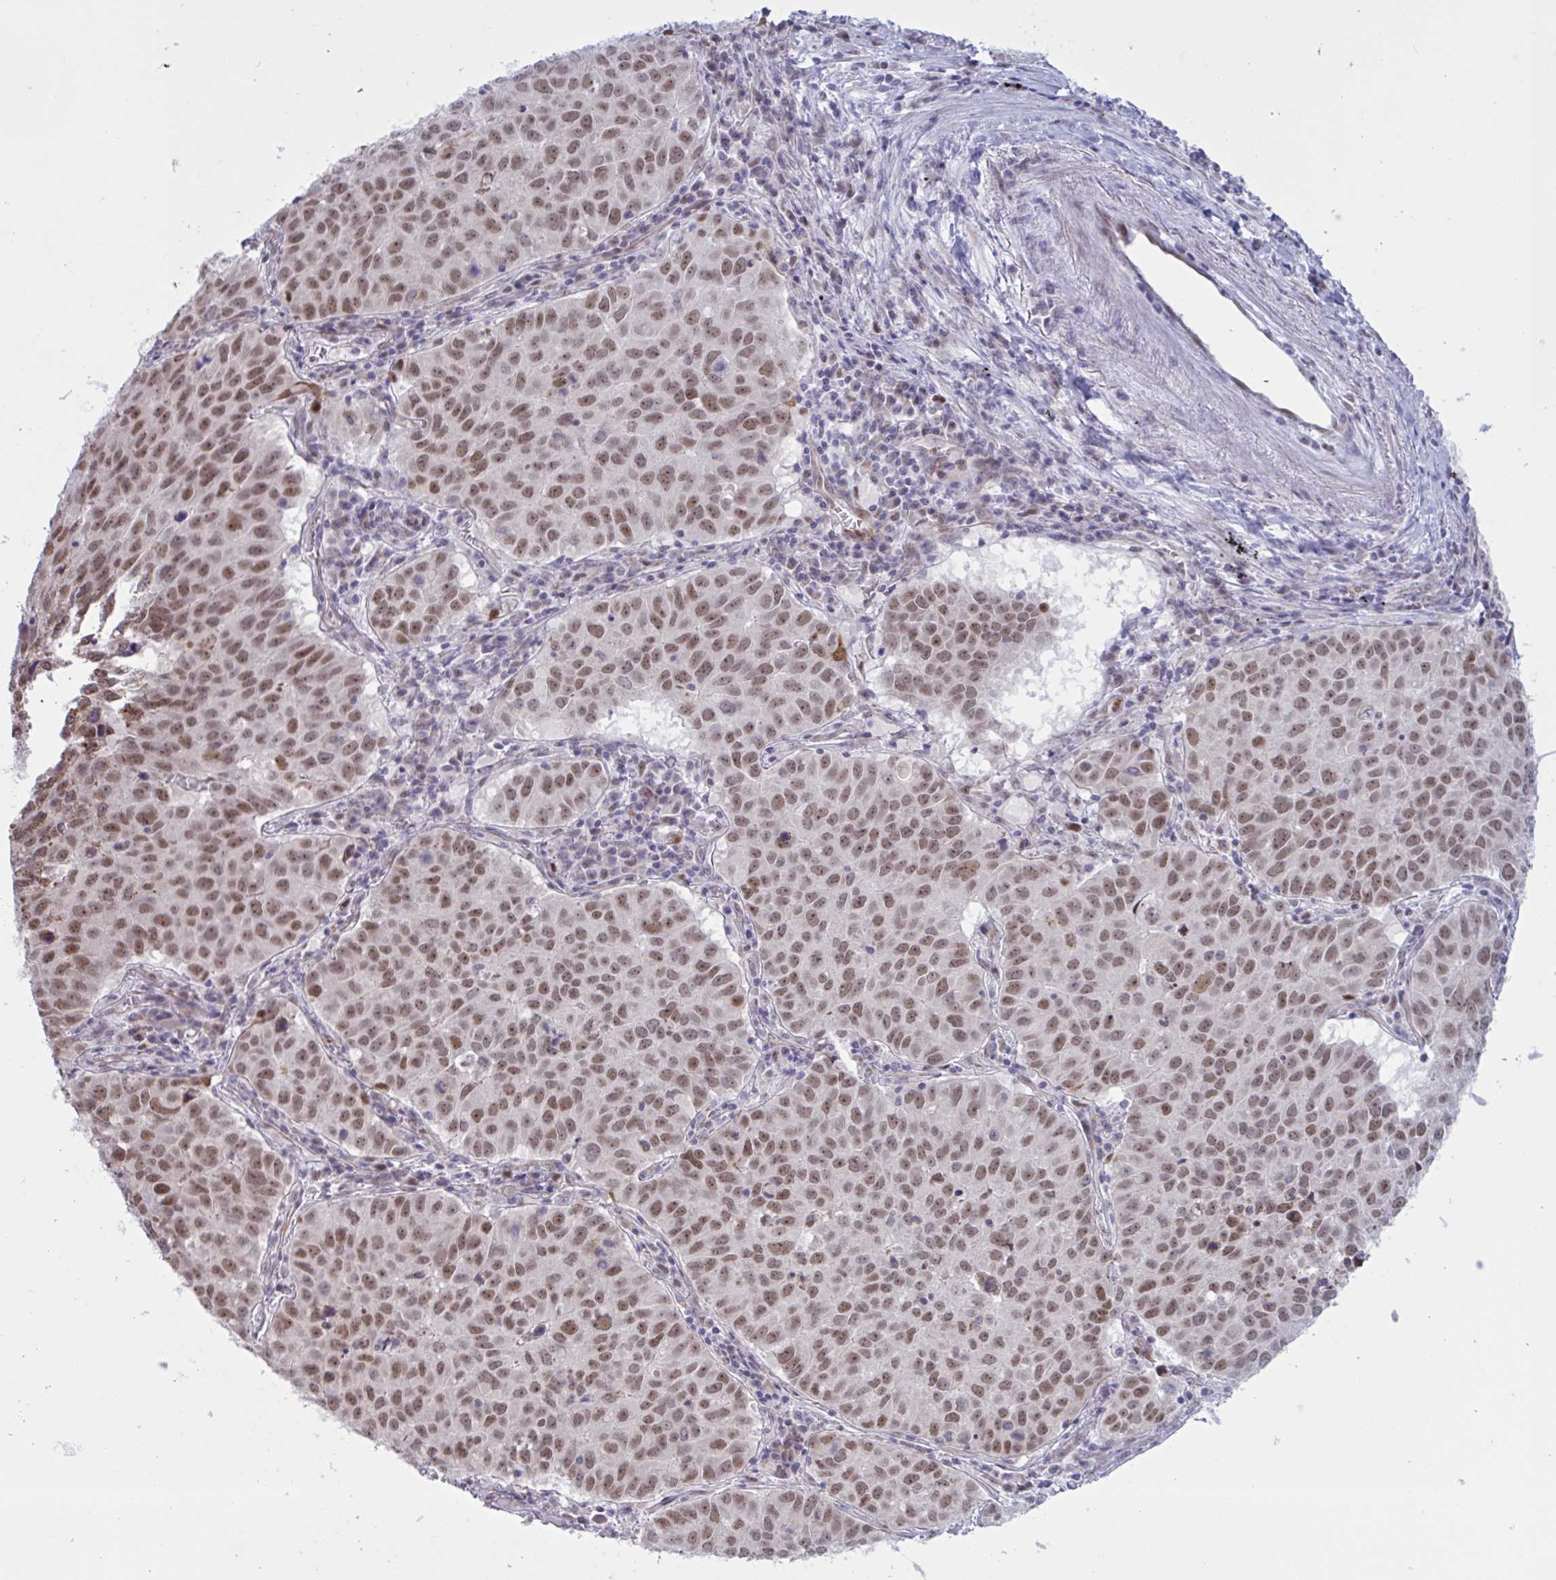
{"staining": {"intensity": "moderate", "quantity": ">75%", "location": "nuclear"}, "tissue": "lung cancer", "cell_type": "Tumor cells", "image_type": "cancer", "snomed": [{"axis": "morphology", "description": "Adenocarcinoma, NOS"}, {"axis": "topography", "description": "Lung"}], "caption": "There is medium levels of moderate nuclear expression in tumor cells of adenocarcinoma (lung), as demonstrated by immunohistochemical staining (brown color).", "gene": "PRMT6", "patient": {"sex": "female", "age": 50}}